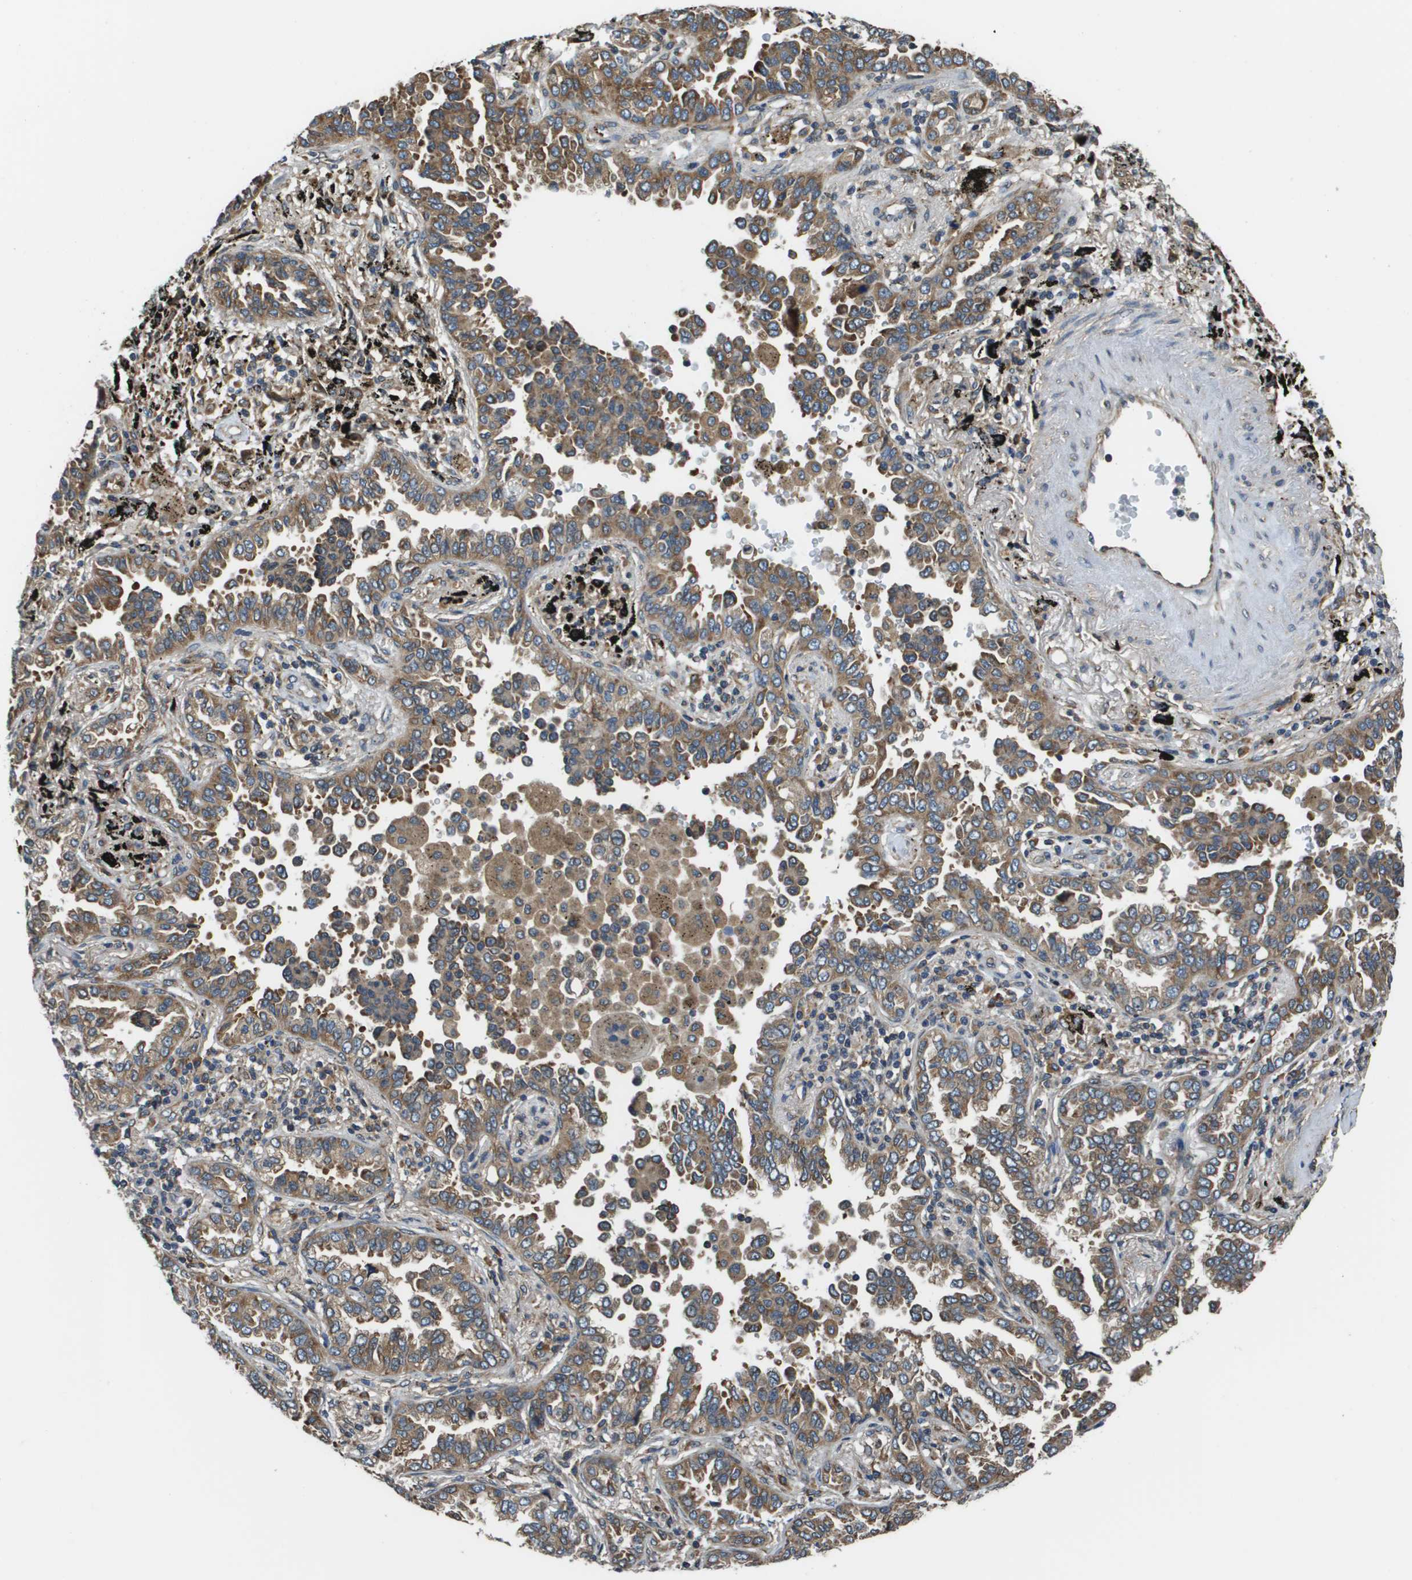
{"staining": {"intensity": "moderate", "quantity": ">75%", "location": "cytoplasmic/membranous"}, "tissue": "lung cancer", "cell_type": "Tumor cells", "image_type": "cancer", "snomed": [{"axis": "morphology", "description": "Normal tissue, NOS"}, {"axis": "morphology", "description": "Adenocarcinoma, NOS"}, {"axis": "topography", "description": "Lung"}], "caption": "Lung adenocarcinoma stained with immunohistochemistry shows moderate cytoplasmic/membranous expression in about >75% of tumor cells. The protein is stained brown, and the nuclei are stained in blue (DAB (3,3'-diaminobenzidine) IHC with brightfield microscopy, high magnification).", "gene": "SEC62", "patient": {"sex": "male", "age": 59}}